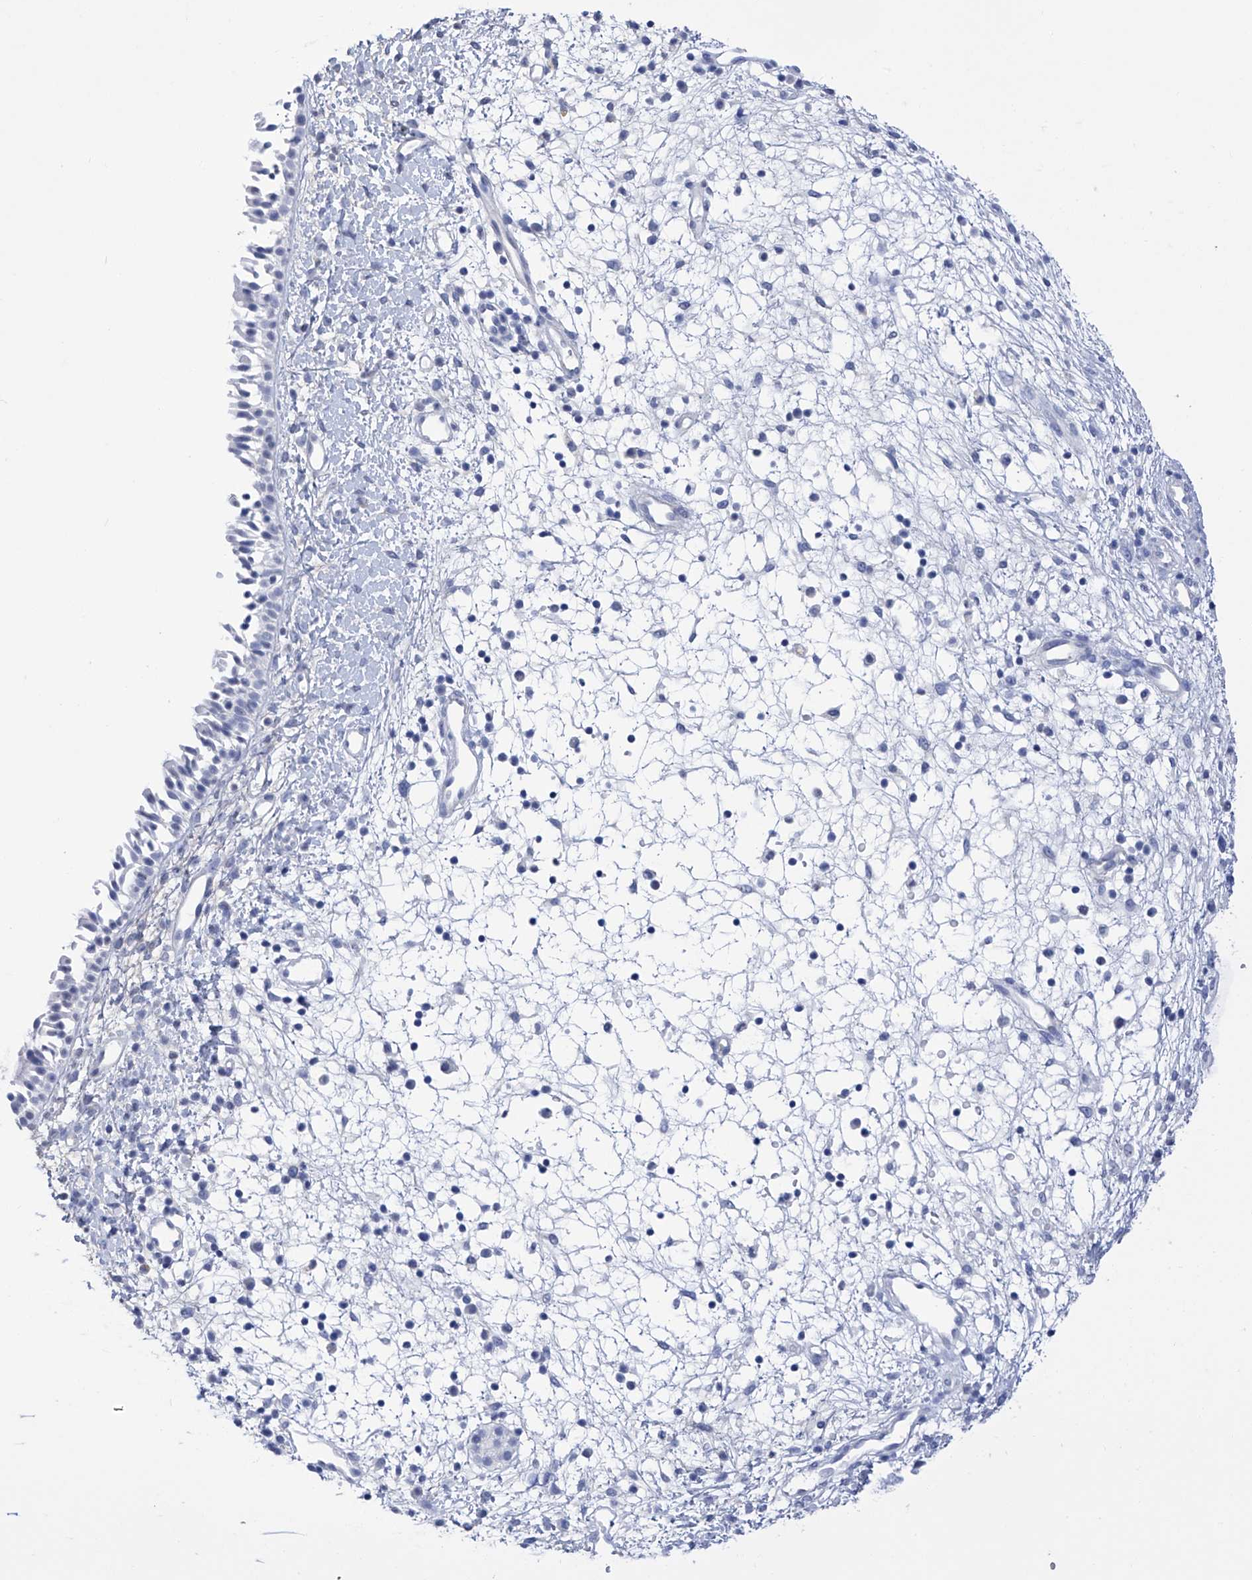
{"staining": {"intensity": "negative", "quantity": "none", "location": "none"}, "tissue": "nasopharynx", "cell_type": "Respiratory epithelial cells", "image_type": "normal", "snomed": [{"axis": "morphology", "description": "Normal tissue, NOS"}, {"axis": "topography", "description": "Nasopharynx"}], "caption": "Respiratory epithelial cells show no significant protein staining in benign nasopharynx.", "gene": "FLG", "patient": {"sex": "male", "age": 22}}